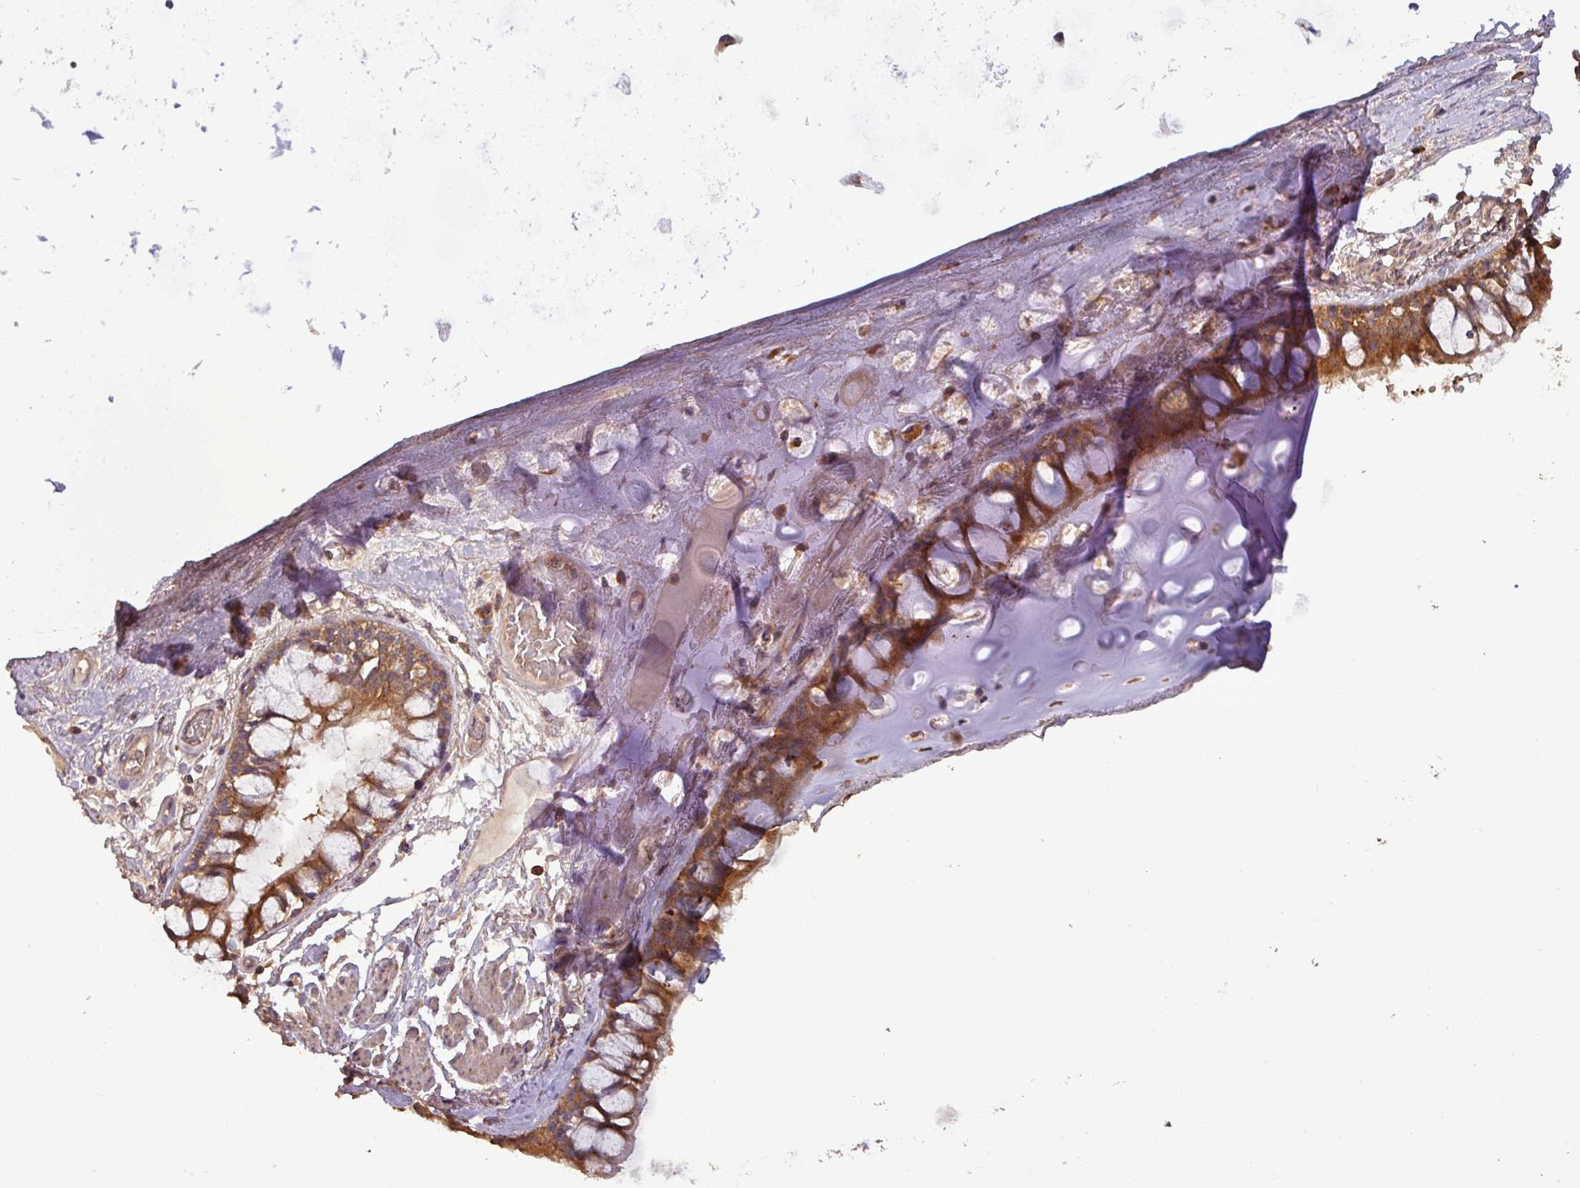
{"staining": {"intensity": "moderate", "quantity": ">75%", "location": "cytoplasmic/membranous"}, "tissue": "bronchus", "cell_type": "Respiratory epithelial cells", "image_type": "normal", "snomed": [{"axis": "morphology", "description": "Normal tissue, NOS"}, {"axis": "topography", "description": "Bronchus"}], "caption": "The immunohistochemical stain shows moderate cytoplasmic/membranous staining in respiratory epithelial cells of unremarkable bronchus.", "gene": "NT5C3A", "patient": {"sex": "male", "age": 70}}